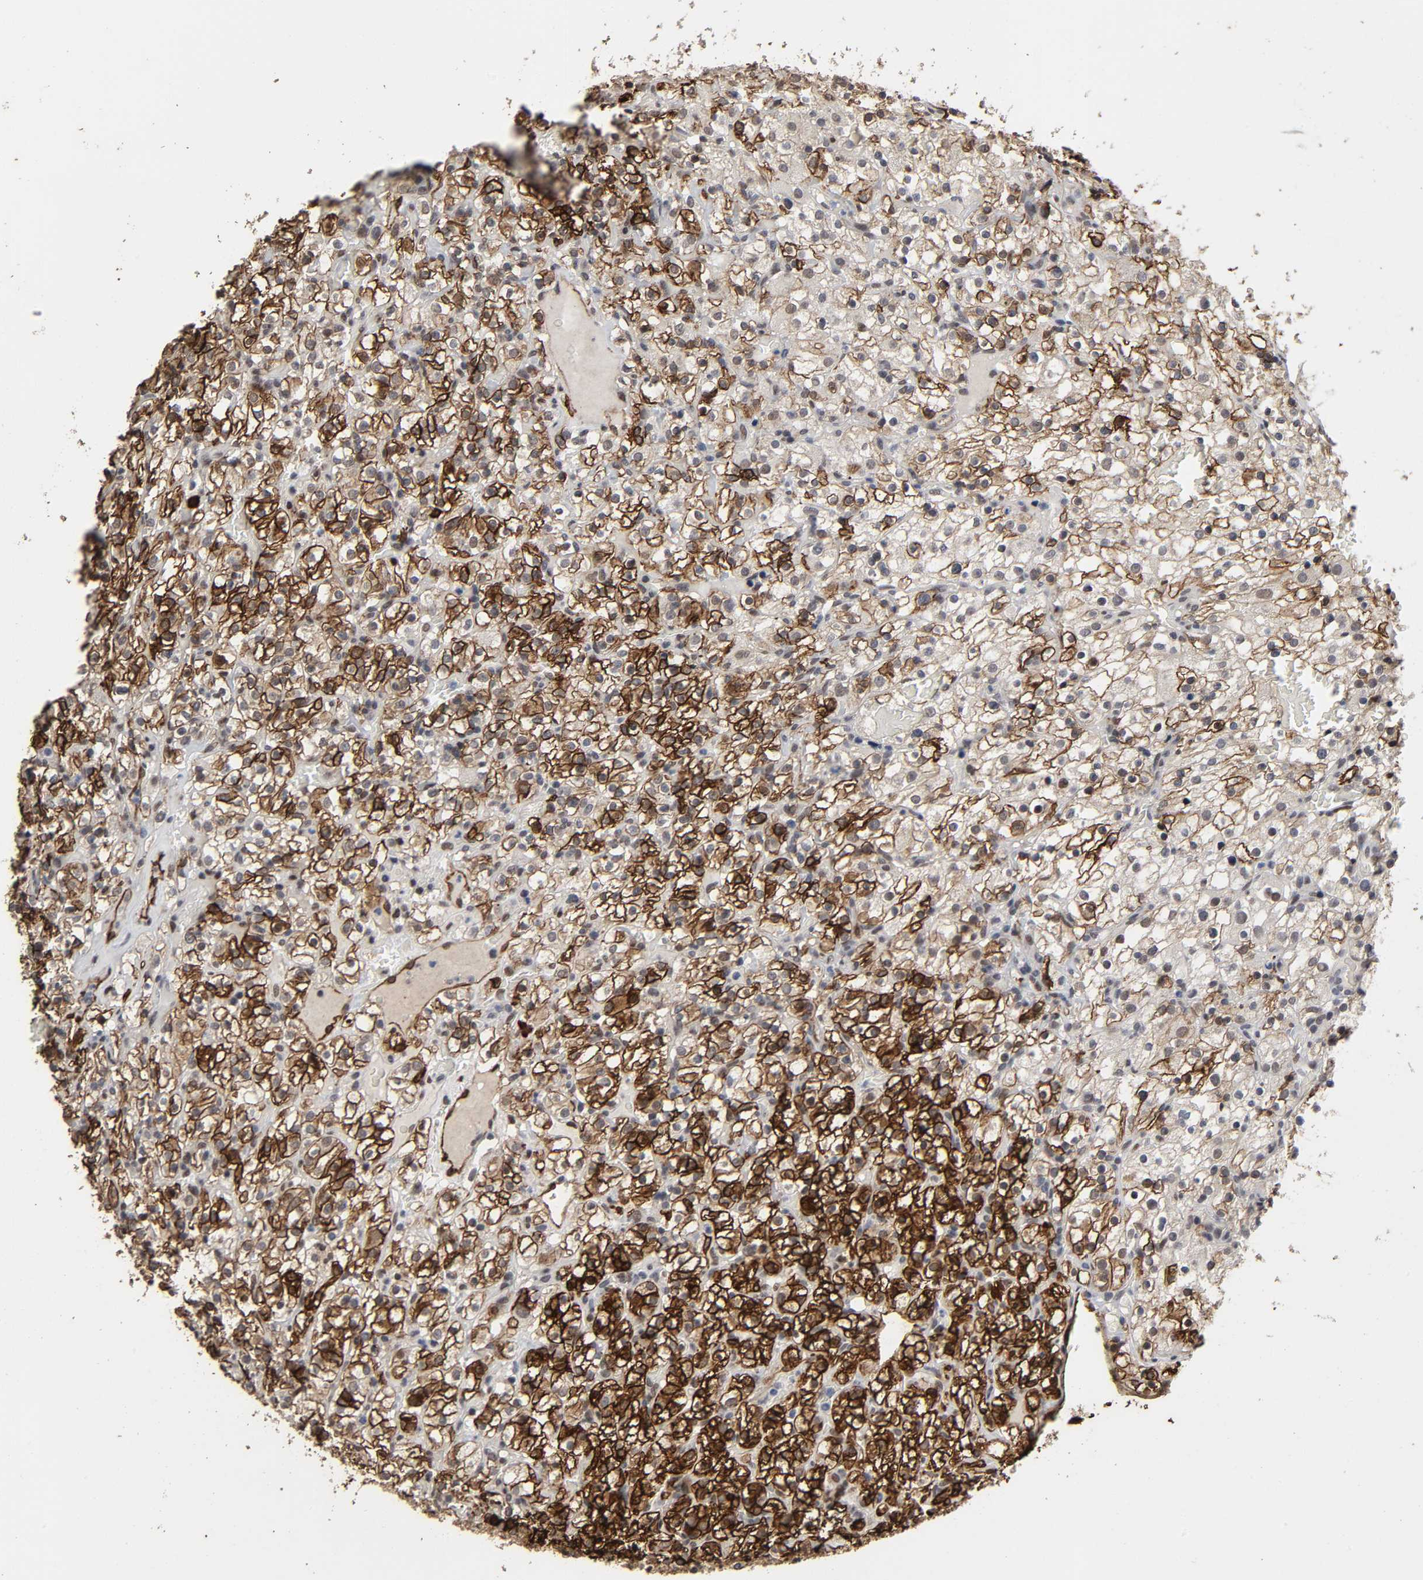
{"staining": {"intensity": "strong", "quantity": ">75%", "location": "cytoplasmic/membranous"}, "tissue": "renal cancer", "cell_type": "Tumor cells", "image_type": "cancer", "snomed": [{"axis": "morphology", "description": "Normal tissue, NOS"}, {"axis": "morphology", "description": "Adenocarcinoma, NOS"}, {"axis": "topography", "description": "Kidney"}], "caption": "The immunohistochemical stain labels strong cytoplasmic/membranous expression in tumor cells of renal cancer tissue.", "gene": "AHNAK2", "patient": {"sex": "female", "age": 72}}